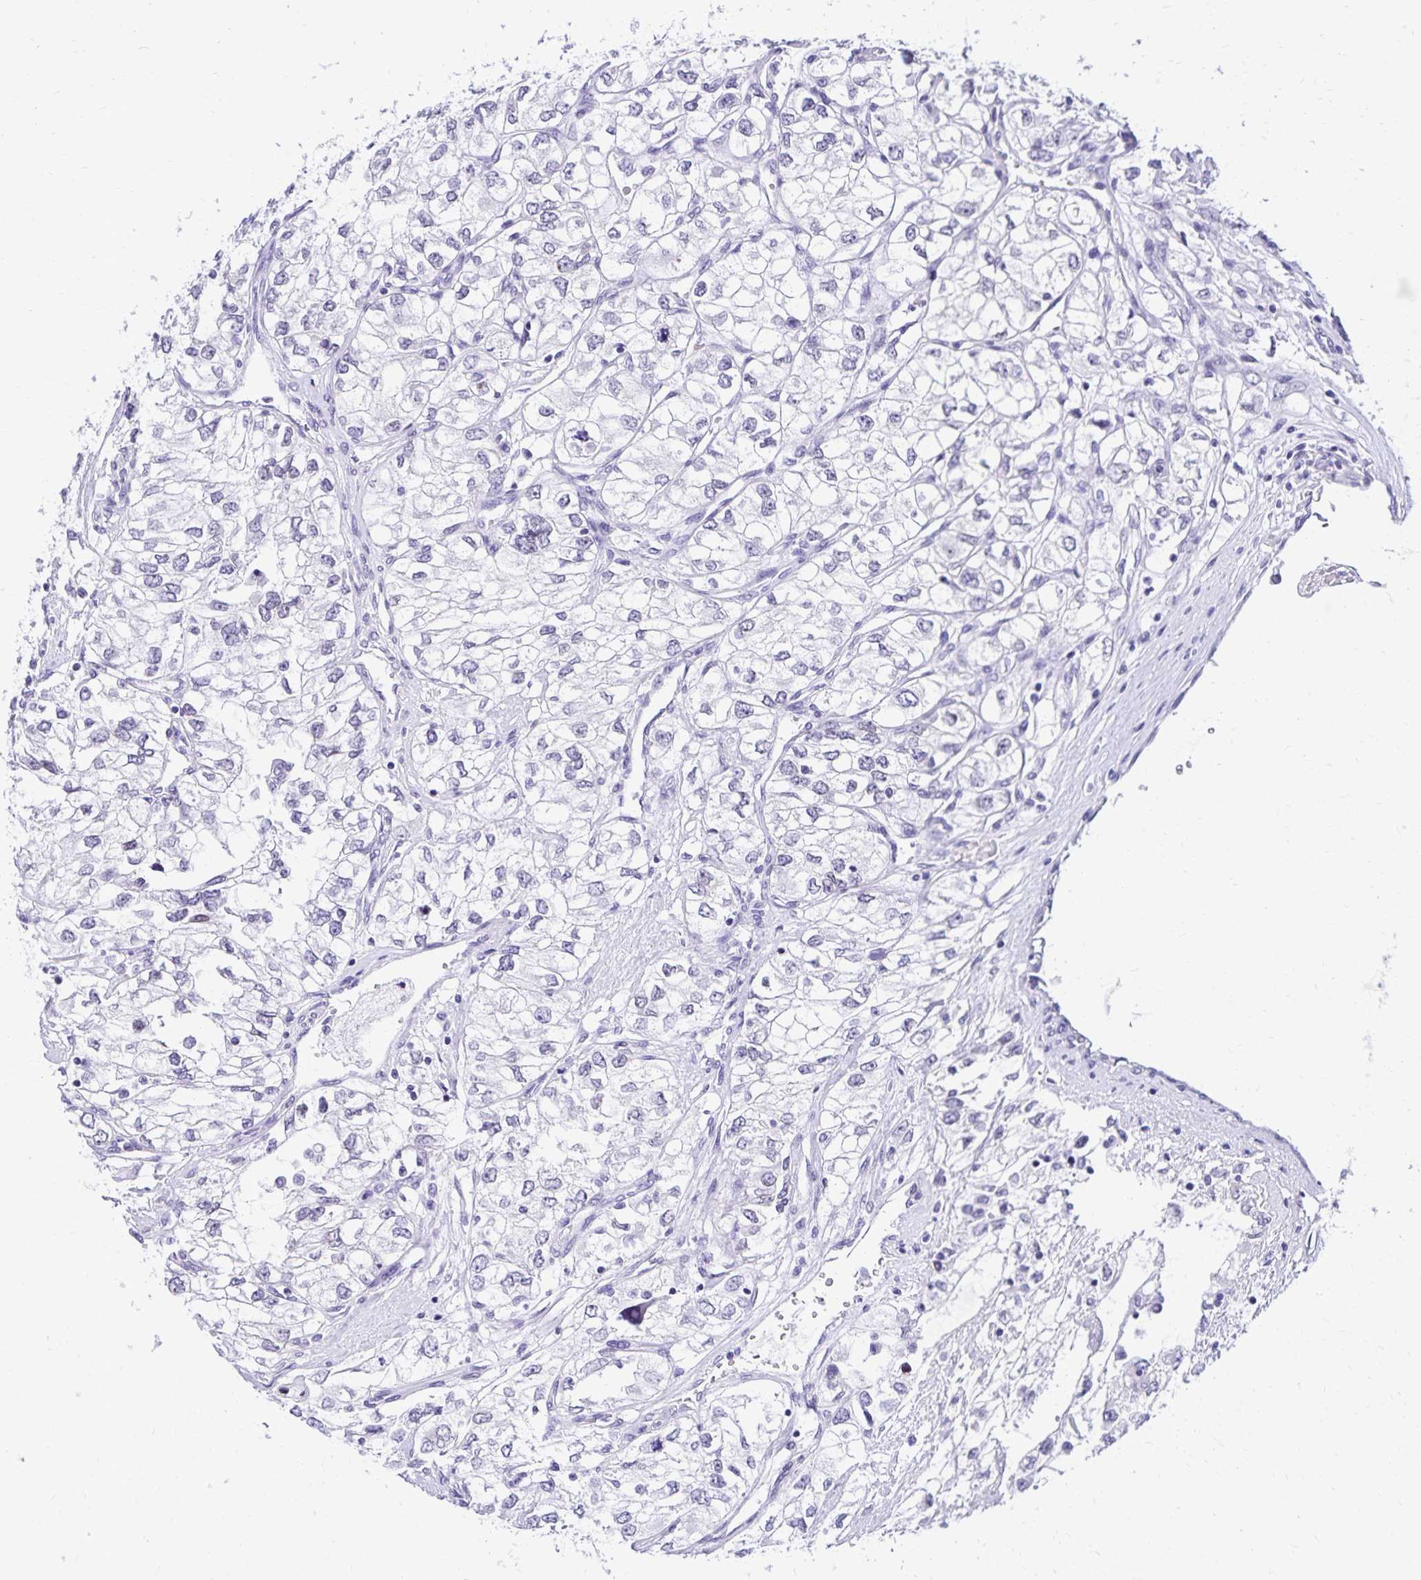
{"staining": {"intensity": "negative", "quantity": "none", "location": "none"}, "tissue": "renal cancer", "cell_type": "Tumor cells", "image_type": "cancer", "snomed": [{"axis": "morphology", "description": "Adenocarcinoma, NOS"}, {"axis": "topography", "description": "Kidney"}], "caption": "The photomicrograph reveals no significant staining in tumor cells of renal cancer.", "gene": "FAM166C", "patient": {"sex": "female", "age": 59}}